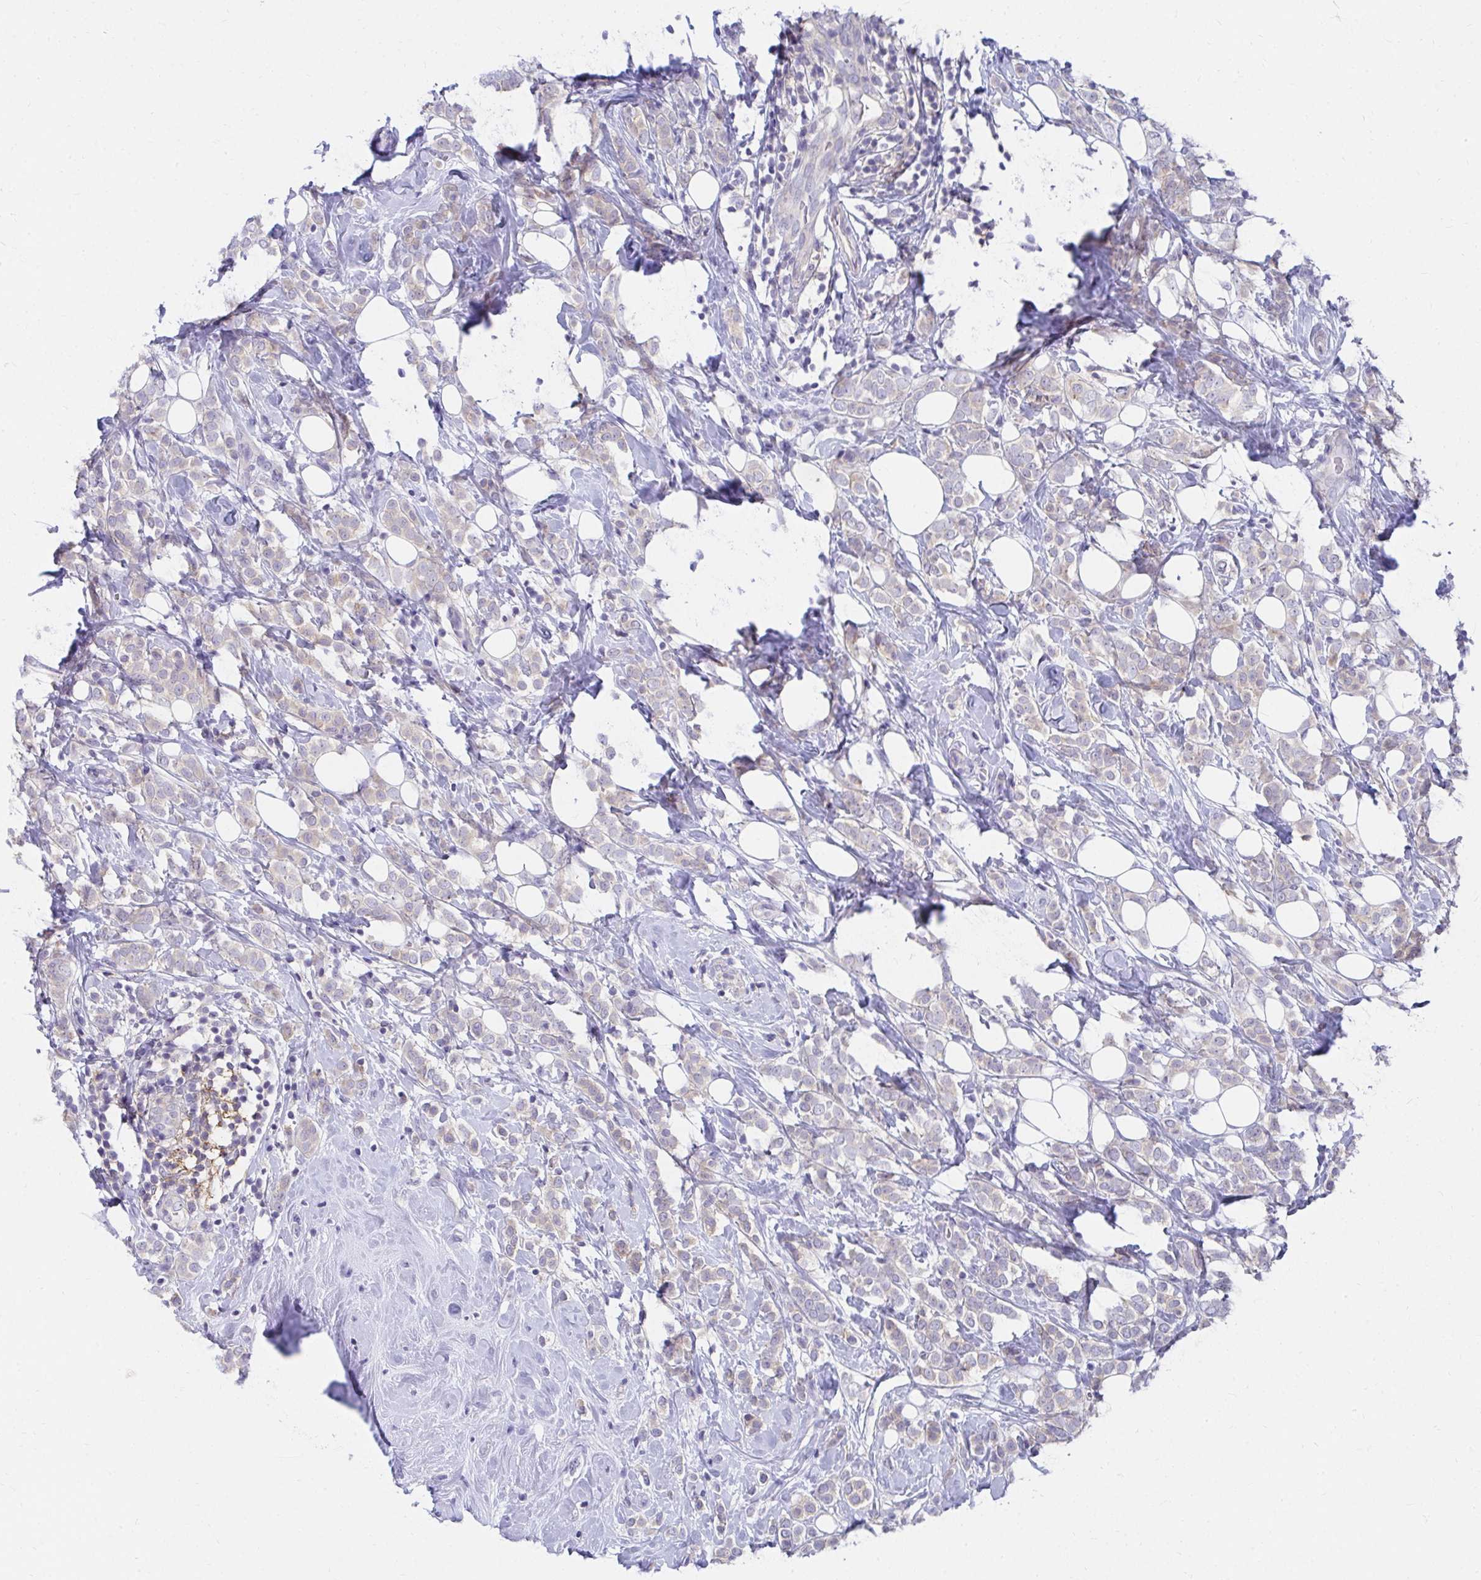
{"staining": {"intensity": "weak", "quantity": "<25%", "location": "cytoplasmic/membranous"}, "tissue": "breast cancer", "cell_type": "Tumor cells", "image_type": "cancer", "snomed": [{"axis": "morphology", "description": "Lobular carcinoma"}, {"axis": "topography", "description": "Breast"}], "caption": "Tumor cells show no significant protein positivity in breast cancer.", "gene": "C19orf81", "patient": {"sex": "female", "age": 49}}